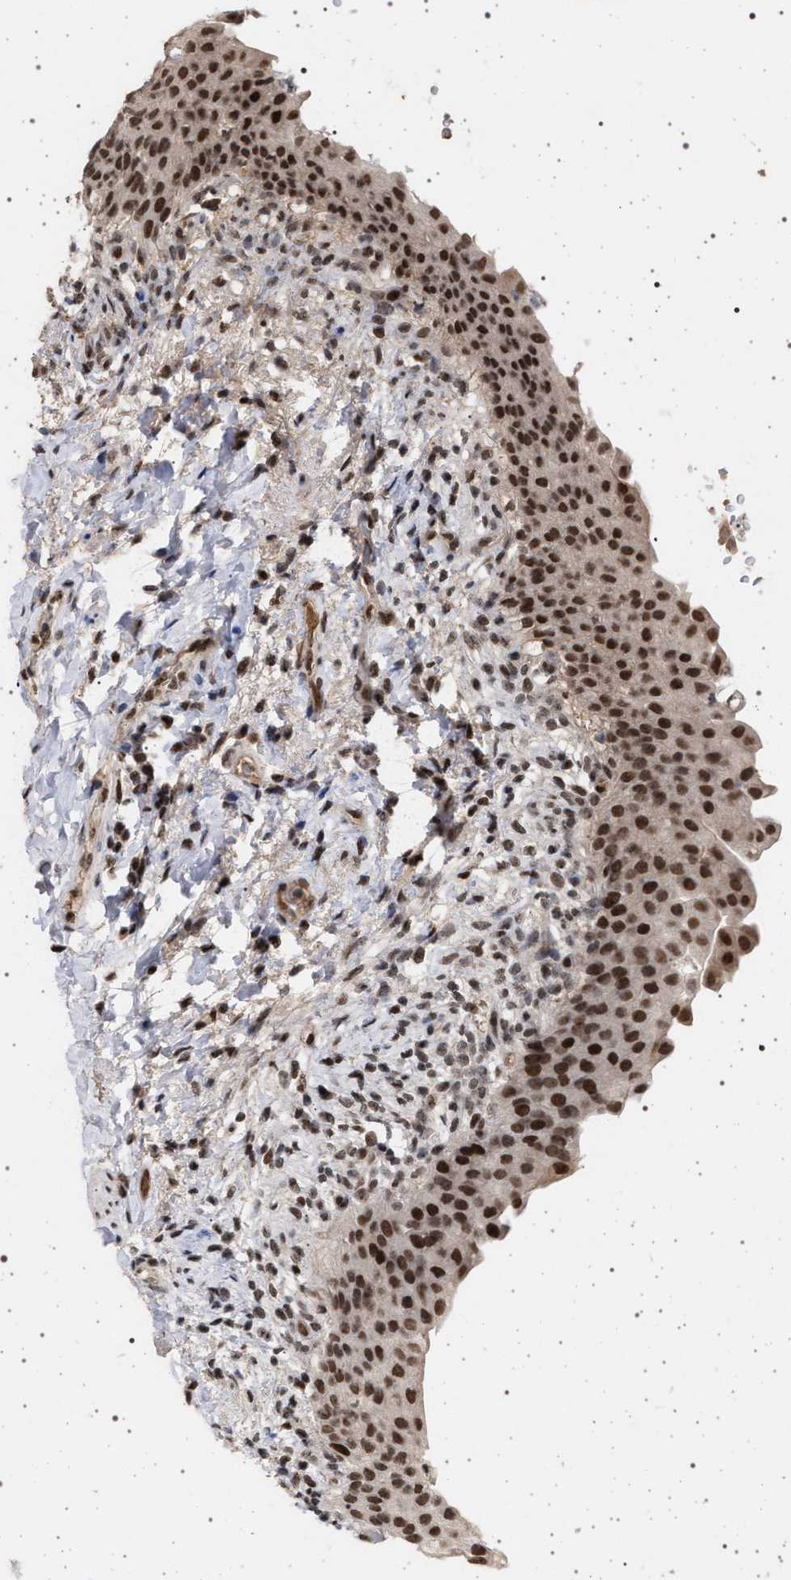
{"staining": {"intensity": "strong", "quantity": ">75%", "location": "nuclear"}, "tissue": "urinary bladder", "cell_type": "Urothelial cells", "image_type": "normal", "snomed": [{"axis": "morphology", "description": "Normal tissue, NOS"}, {"axis": "topography", "description": "Urinary bladder"}], "caption": "Normal urinary bladder demonstrates strong nuclear positivity in approximately >75% of urothelial cells, visualized by immunohistochemistry. Nuclei are stained in blue.", "gene": "PHF12", "patient": {"sex": "female", "age": 60}}